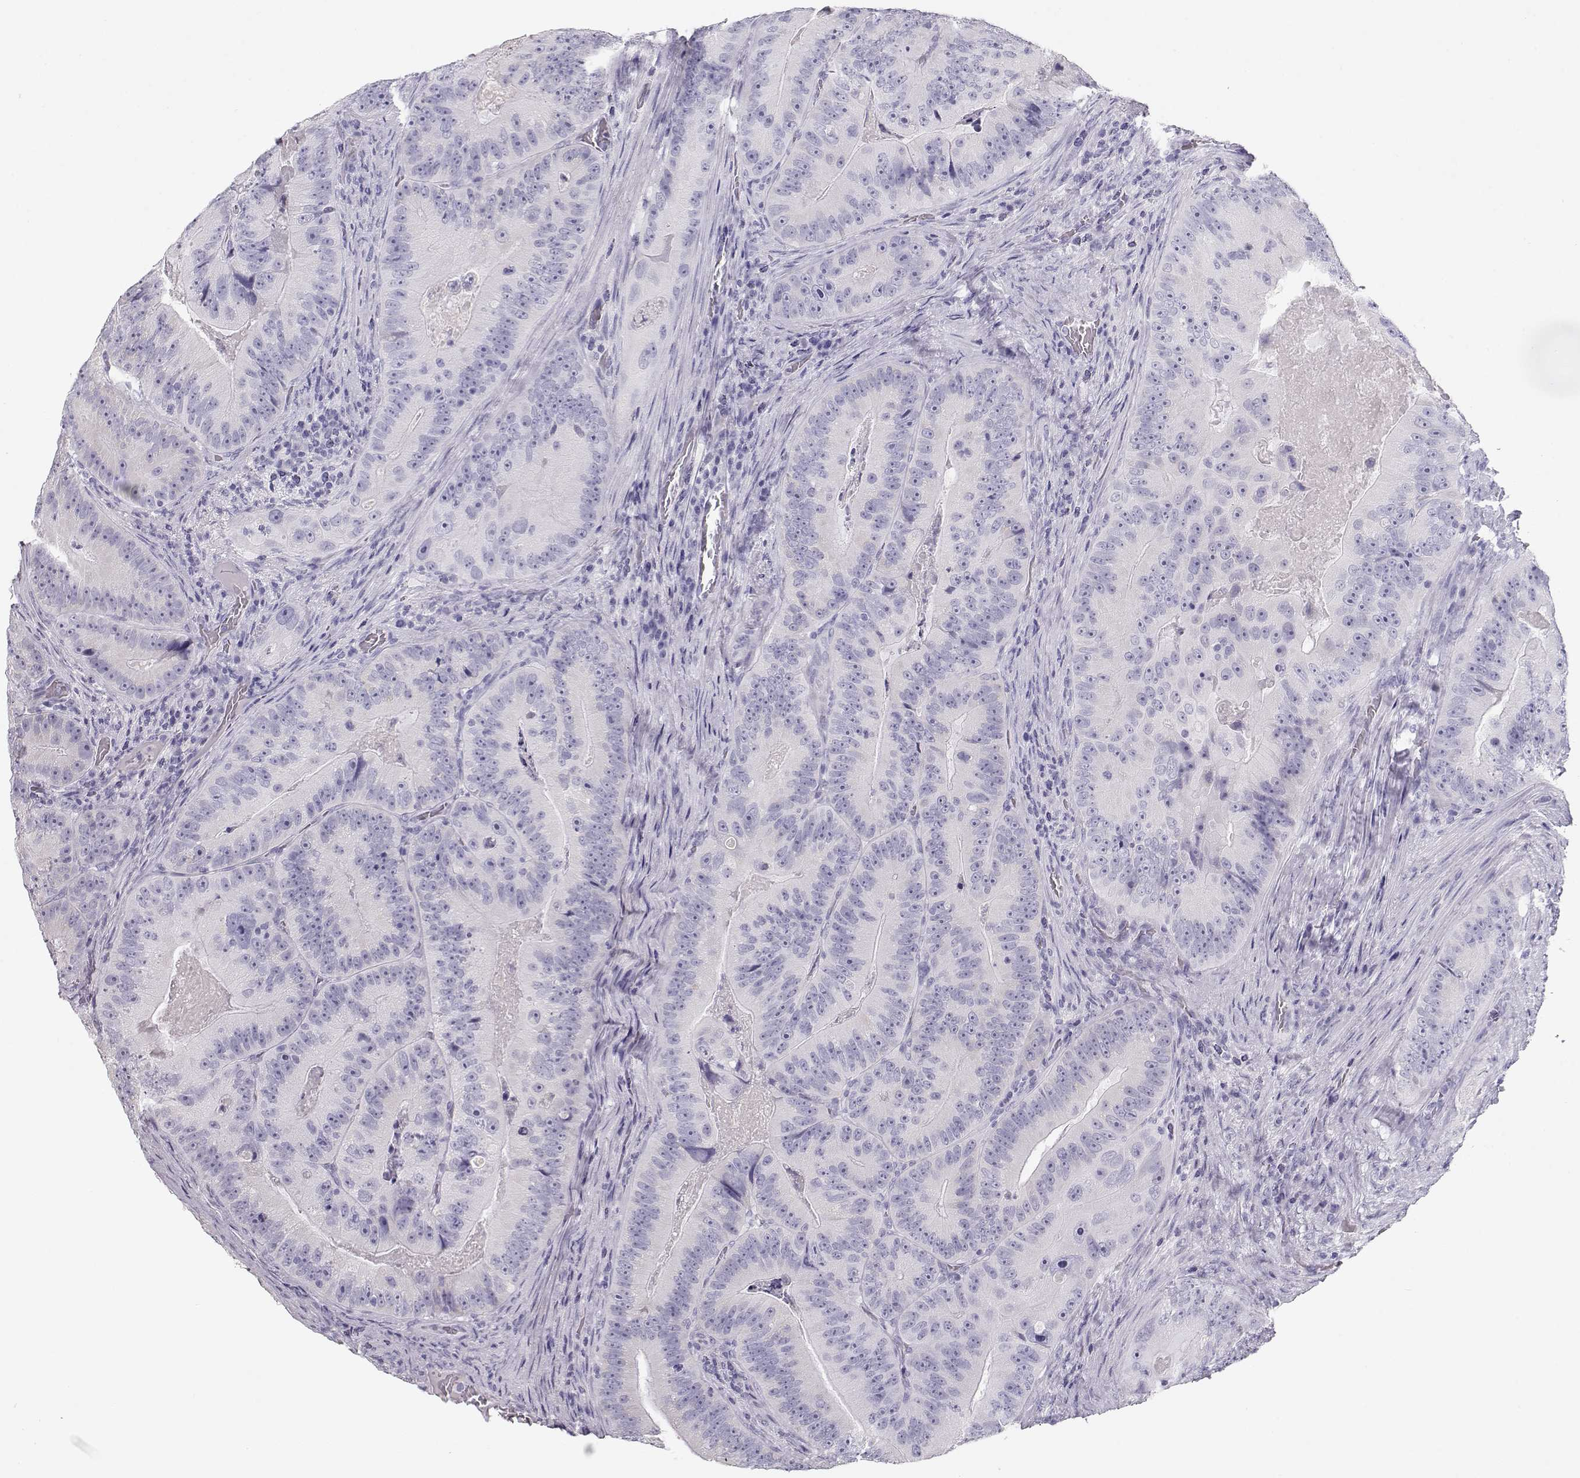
{"staining": {"intensity": "negative", "quantity": "none", "location": "none"}, "tissue": "colorectal cancer", "cell_type": "Tumor cells", "image_type": "cancer", "snomed": [{"axis": "morphology", "description": "Adenocarcinoma, NOS"}, {"axis": "topography", "description": "Colon"}], "caption": "This is a image of IHC staining of adenocarcinoma (colorectal), which shows no expression in tumor cells.", "gene": "MAGEC1", "patient": {"sex": "female", "age": 86}}